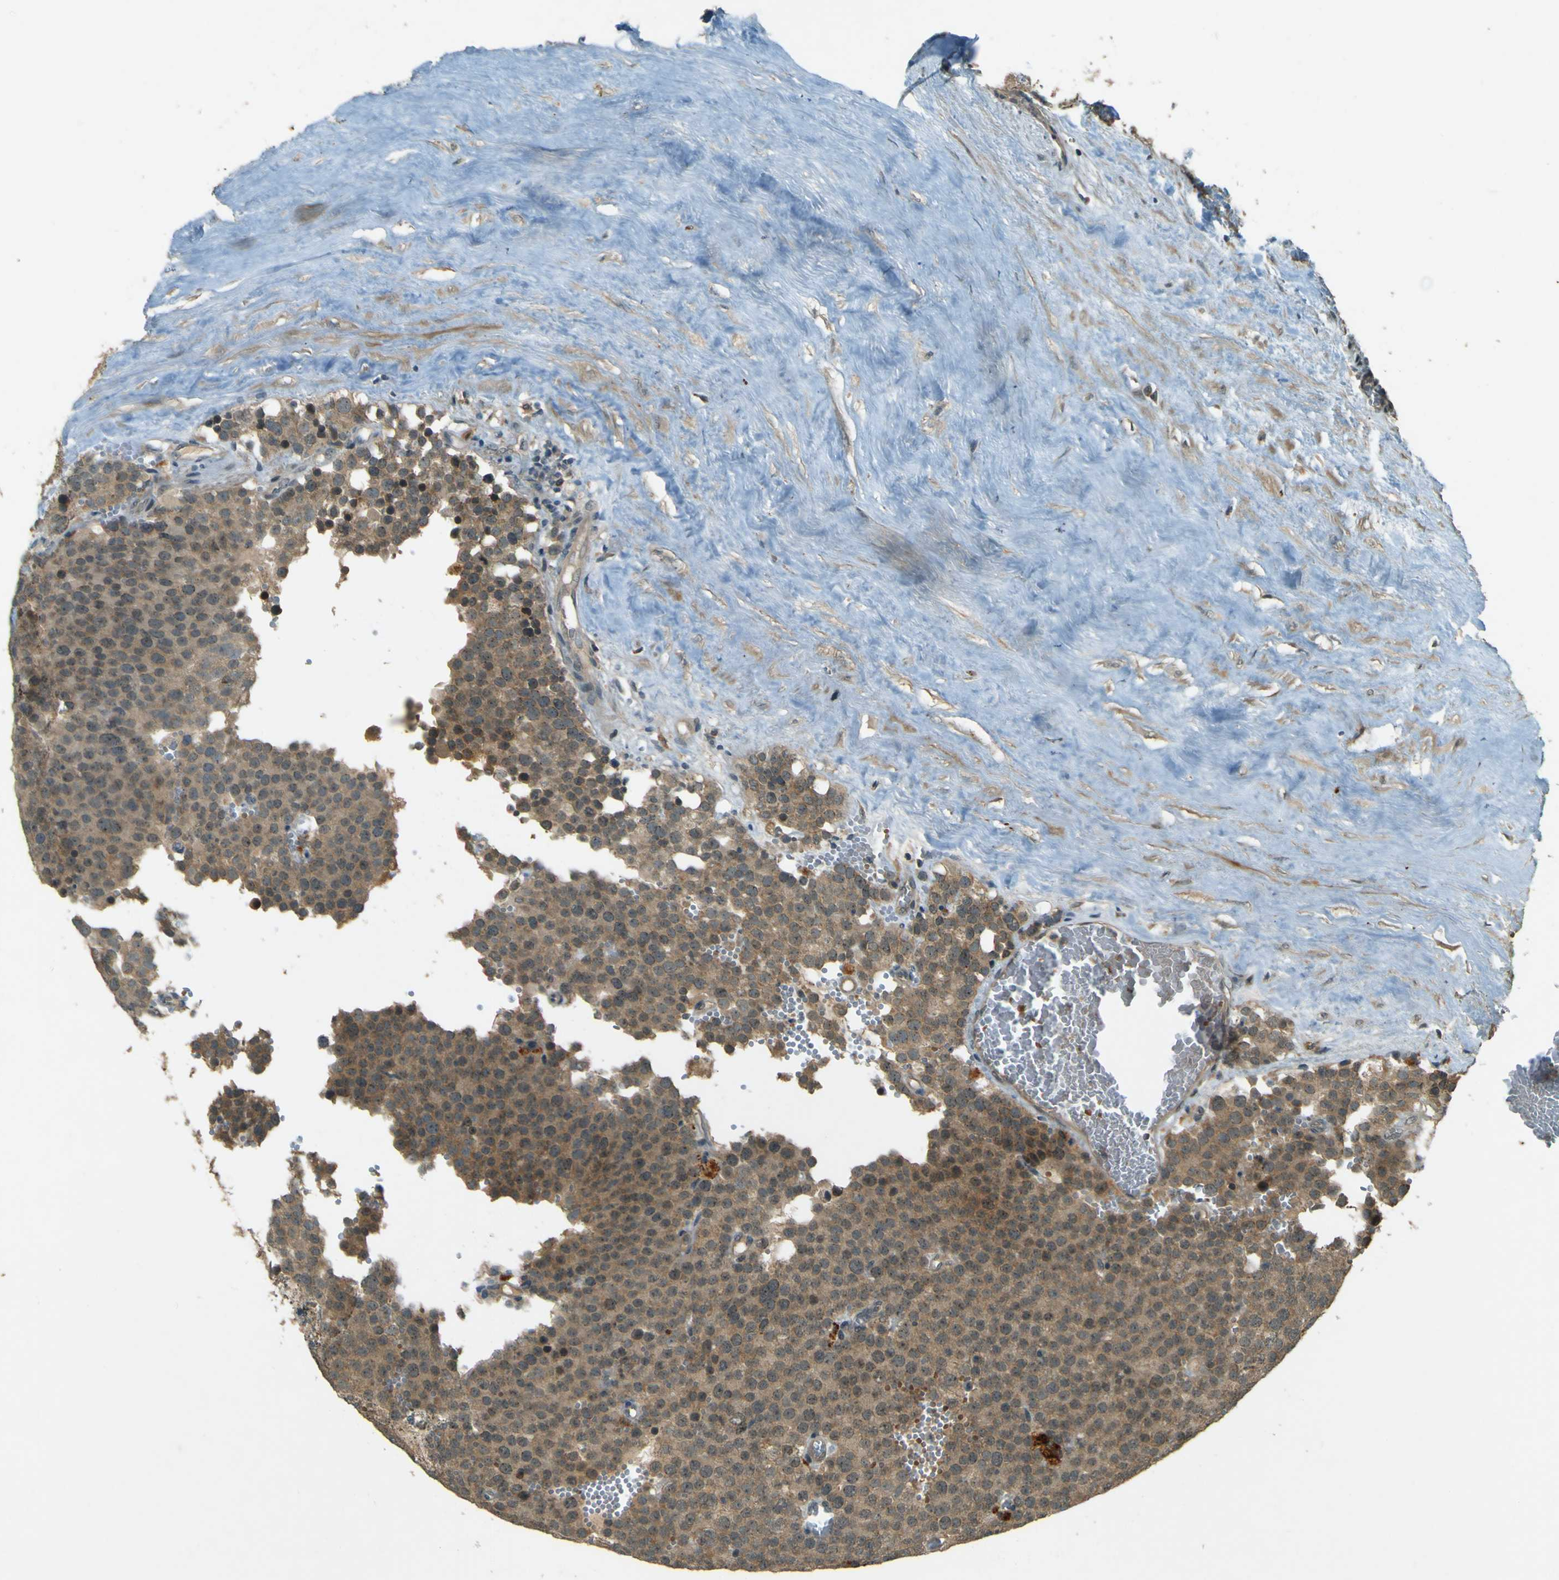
{"staining": {"intensity": "weak", "quantity": ">75%", "location": "cytoplasmic/membranous"}, "tissue": "testis cancer", "cell_type": "Tumor cells", "image_type": "cancer", "snomed": [{"axis": "morphology", "description": "Normal tissue, NOS"}, {"axis": "morphology", "description": "Seminoma, NOS"}, {"axis": "topography", "description": "Testis"}], "caption": "The photomicrograph exhibits immunohistochemical staining of testis cancer (seminoma). There is weak cytoplasmic/membranous staining is appreciated in approximately >75% of tumor cells. The staining was performed using DAB to visualize the protein expression in brown, while the nuclei were stained in blue with hematoxylin (Magnification: 20x).", "gene": "MPDZ", "patient": {"sex": "male", "age": 71}}